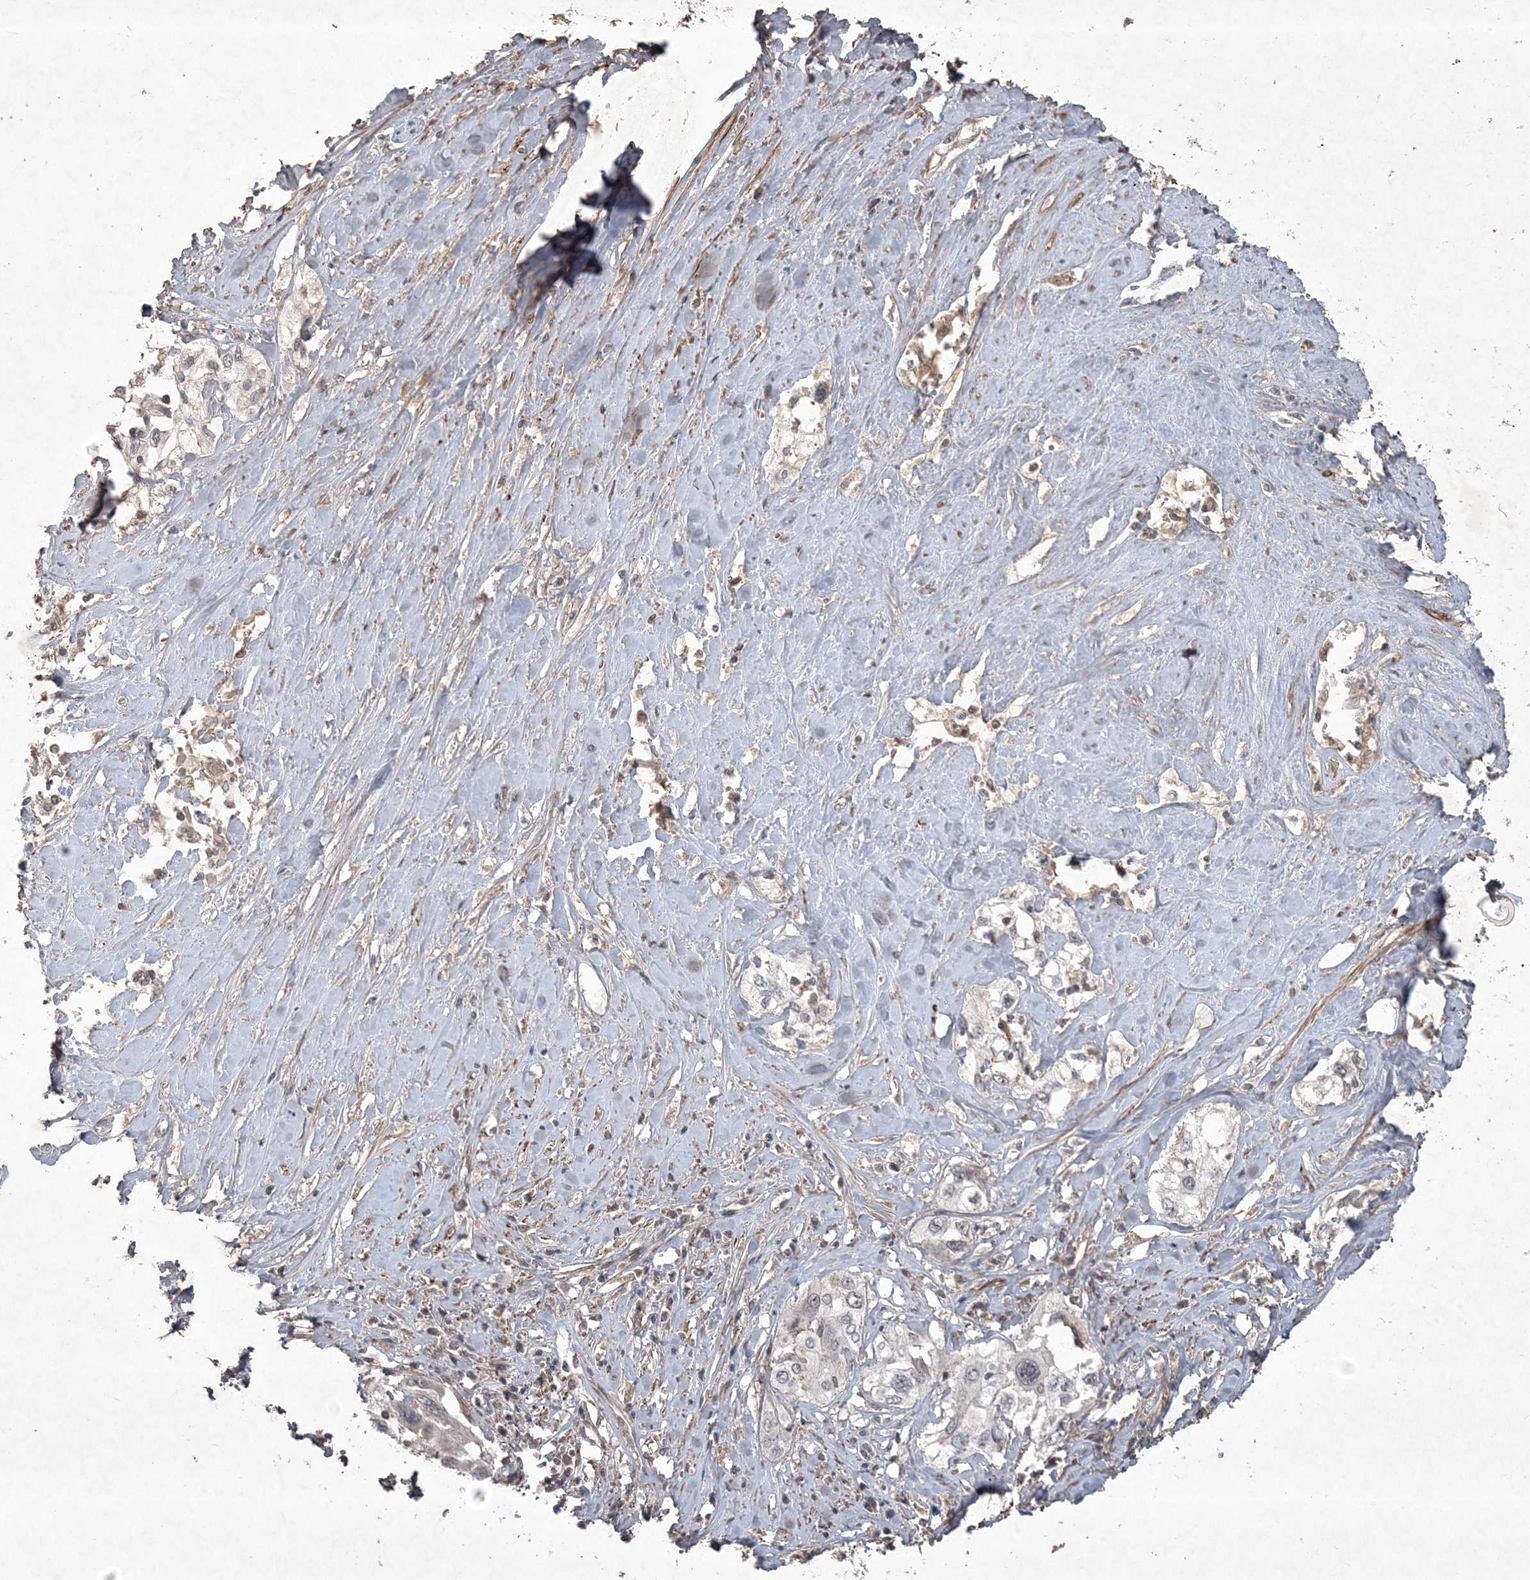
{"staining": {"intensity": "negative", "quantity": "none", "location": "none"}, "tissue": "cervical cancer", "cell_type": "Tumor cells", "image_type": "cancer", "snomed": [{"axis": "morphology", "description": "Squamous cell carcinoma, NOS"}, {"axis": "topography", "description": "Cervix"}], "caption": "DAB (3,3'-diaminobenzidine) immunohistochemical staining of squamous cell carcinoma (cervical) demonstrates no significant staining in tumor cells. The staining is performed using DAB (3,3'-diaminobenzidine) brown chromogen with nuclei counter-stained in using hematoxylin.", "gene": "PRRT3", "patient": {"sex": "female", "age": 31}}